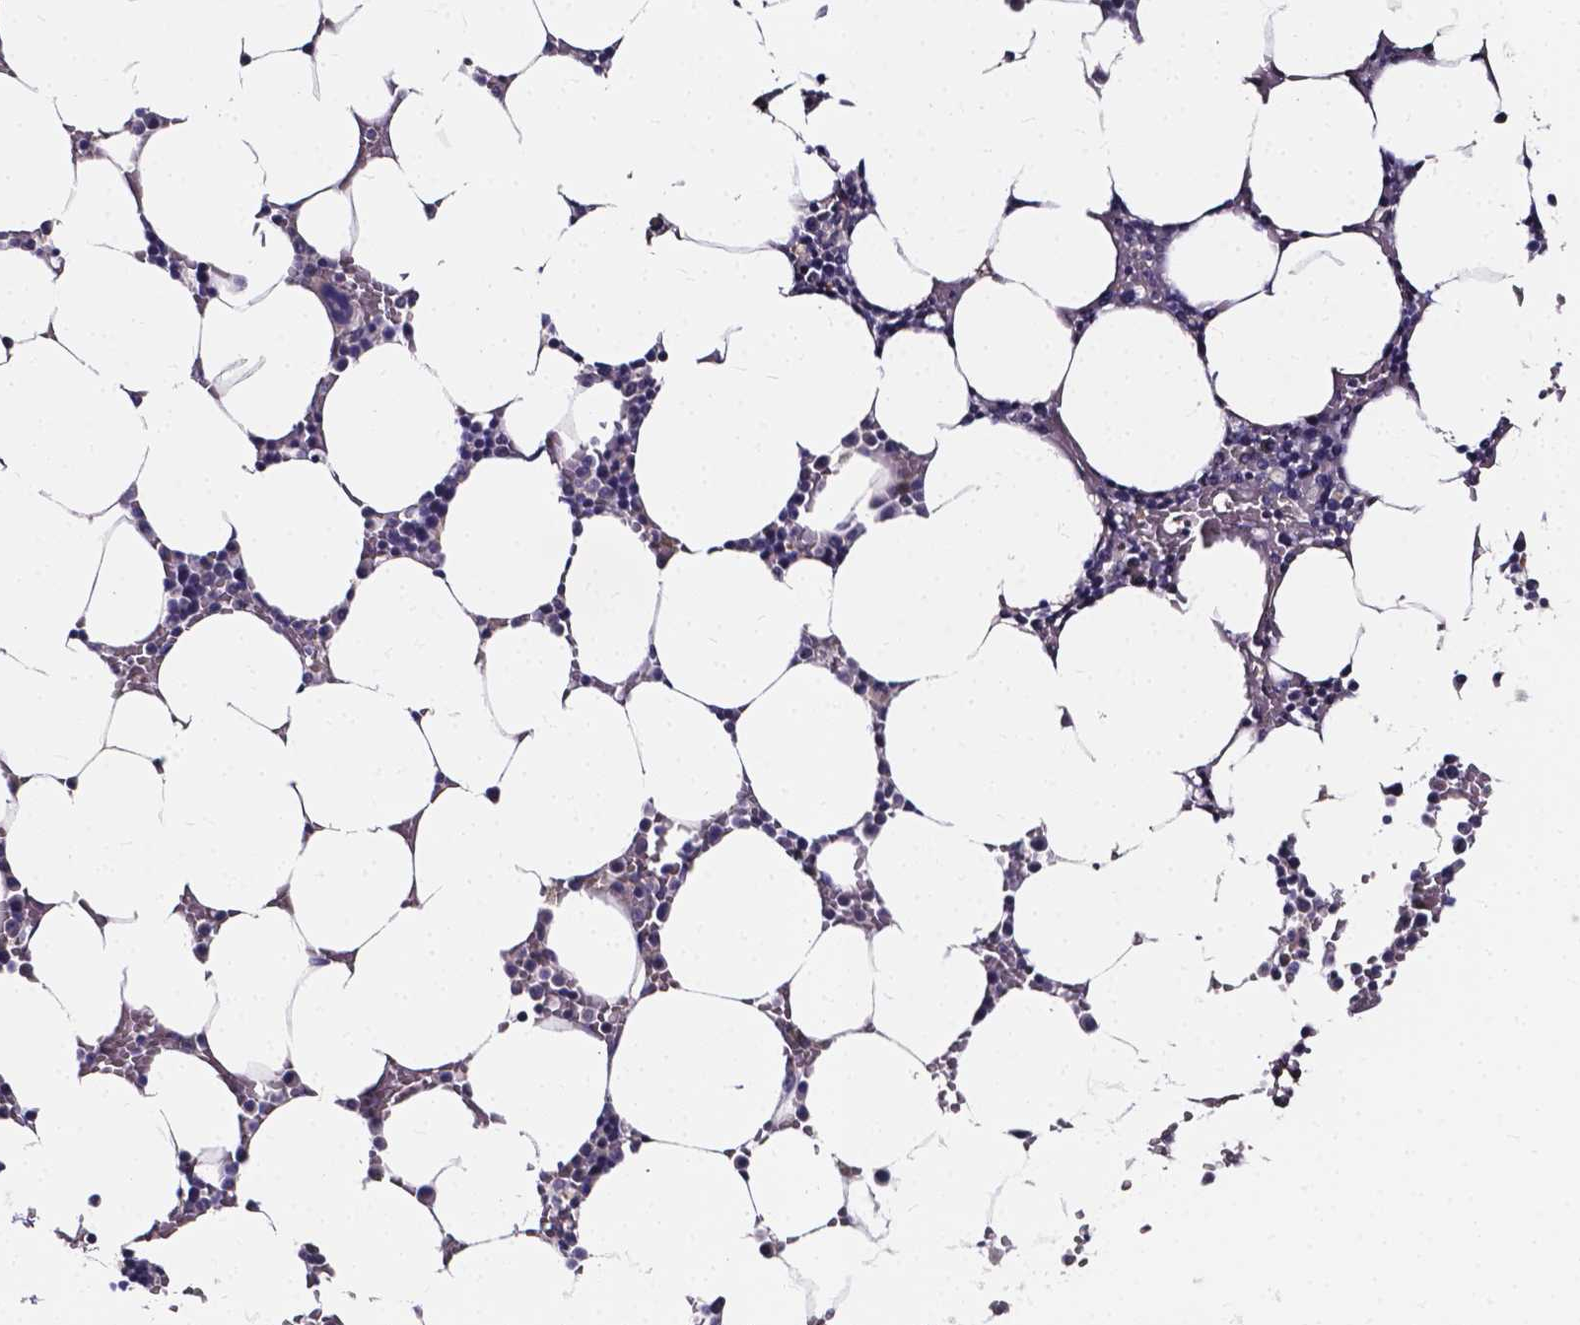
{"staining": {"intensity": "negative", "quantity": "none", "location": "none"}, "tissue": "bone marrow", "cell_type": "Hematopoietic cells", "image_type": "normal", "snomed": [{"axis": "morphology", "description": "Normal tissue, NOS"}, {"axis": "topography", "description": "Bone marrow"}], "caption": "This is a photomicrograph of immunohistochemistry (IHC) staining of normal bone marrow, which shows no staining in hematopoietic cells. The staining was performed using DAB (3,3'-diaminobenzidine) to visualize the protein expression in brown, while the nuclei were stained in blue with hematoxylin (Magnification: 20x).", "gene": "SPOCD1", "patient": {"sex": "female", "age": 52}}